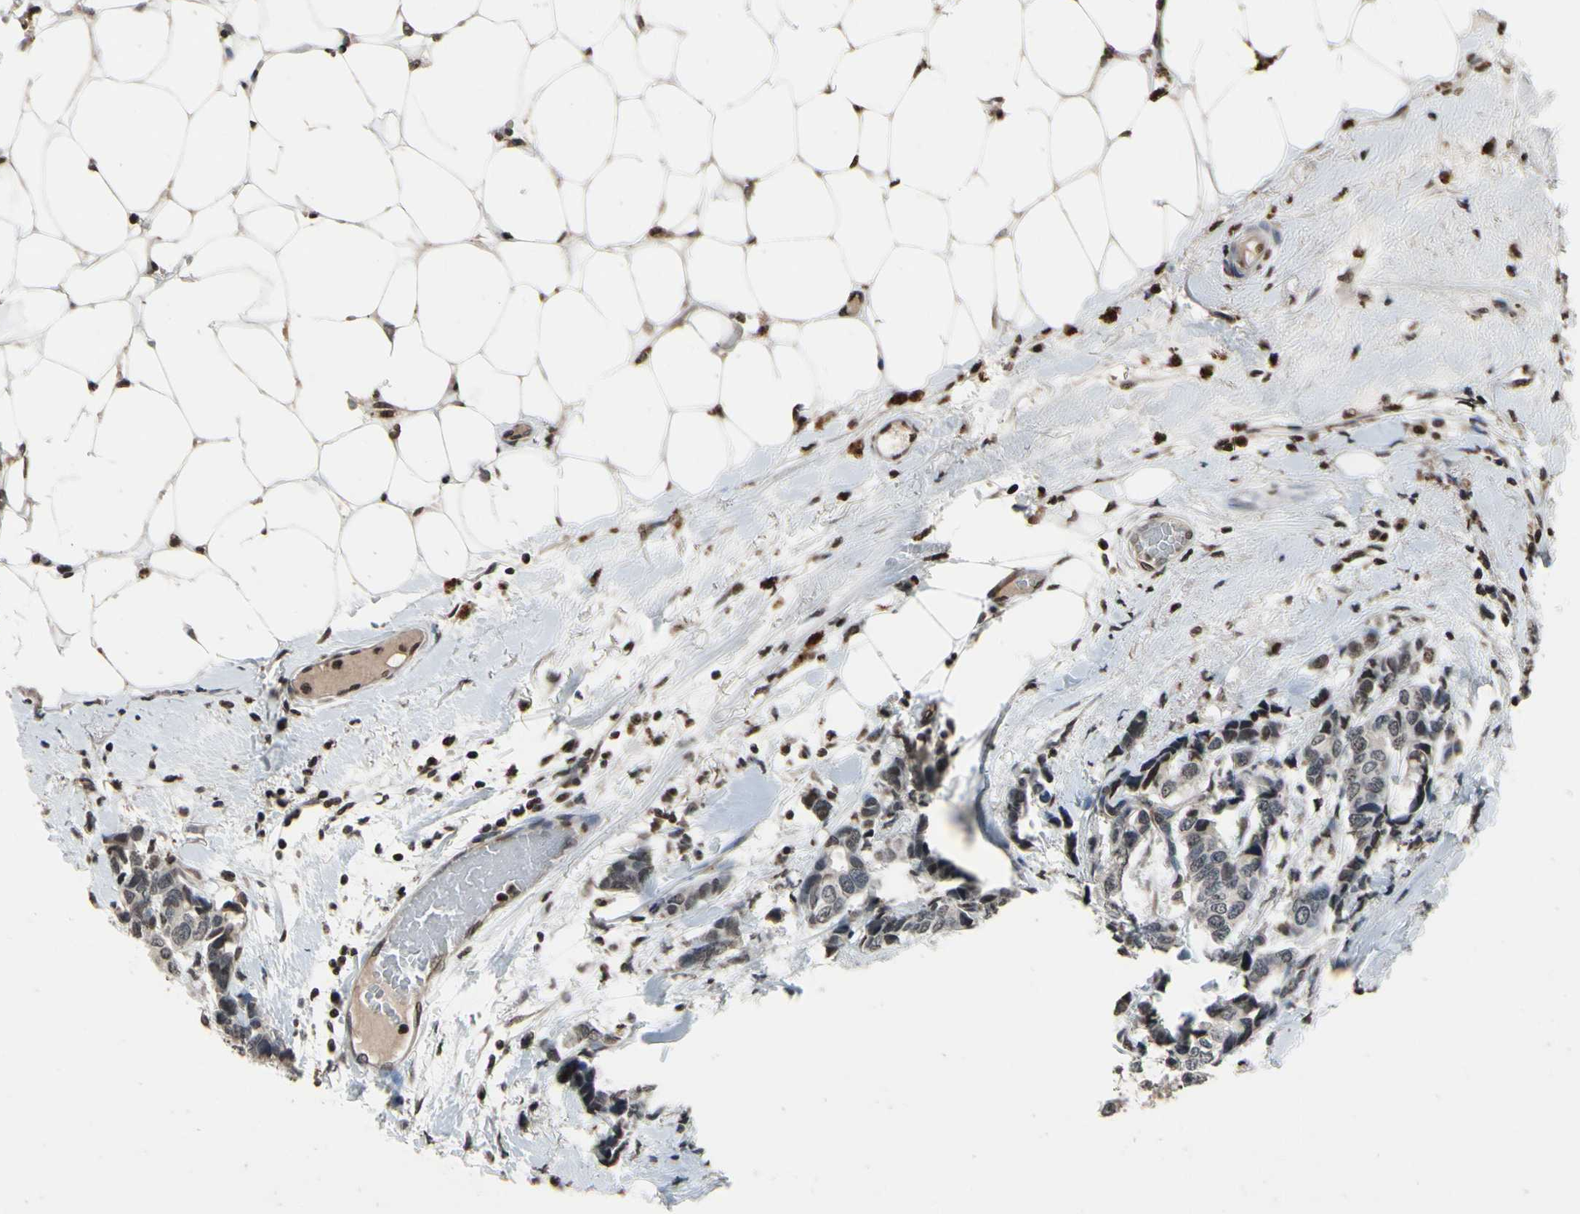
{"staining": {"intensity": "weak", "quantity": "25%-75%", "location": "nuclear"}, "tissue": "breast cancer", "cell_type": "Tumor cells", "image_type": "cancer", "snomed": [{"axis": "morphology", "description": "Duct carcinoma"}, {"axis": "topography", "description": "Breast"}], "caption": "Invasive ductal carcinoma (breast) tissue demonstrates weak nuclear staining in about 25%-75% of tumor cells, visualized by immunohistochemistry.", "gene": "HIPK2", "patient": {"sex": "female", "age": 87}}